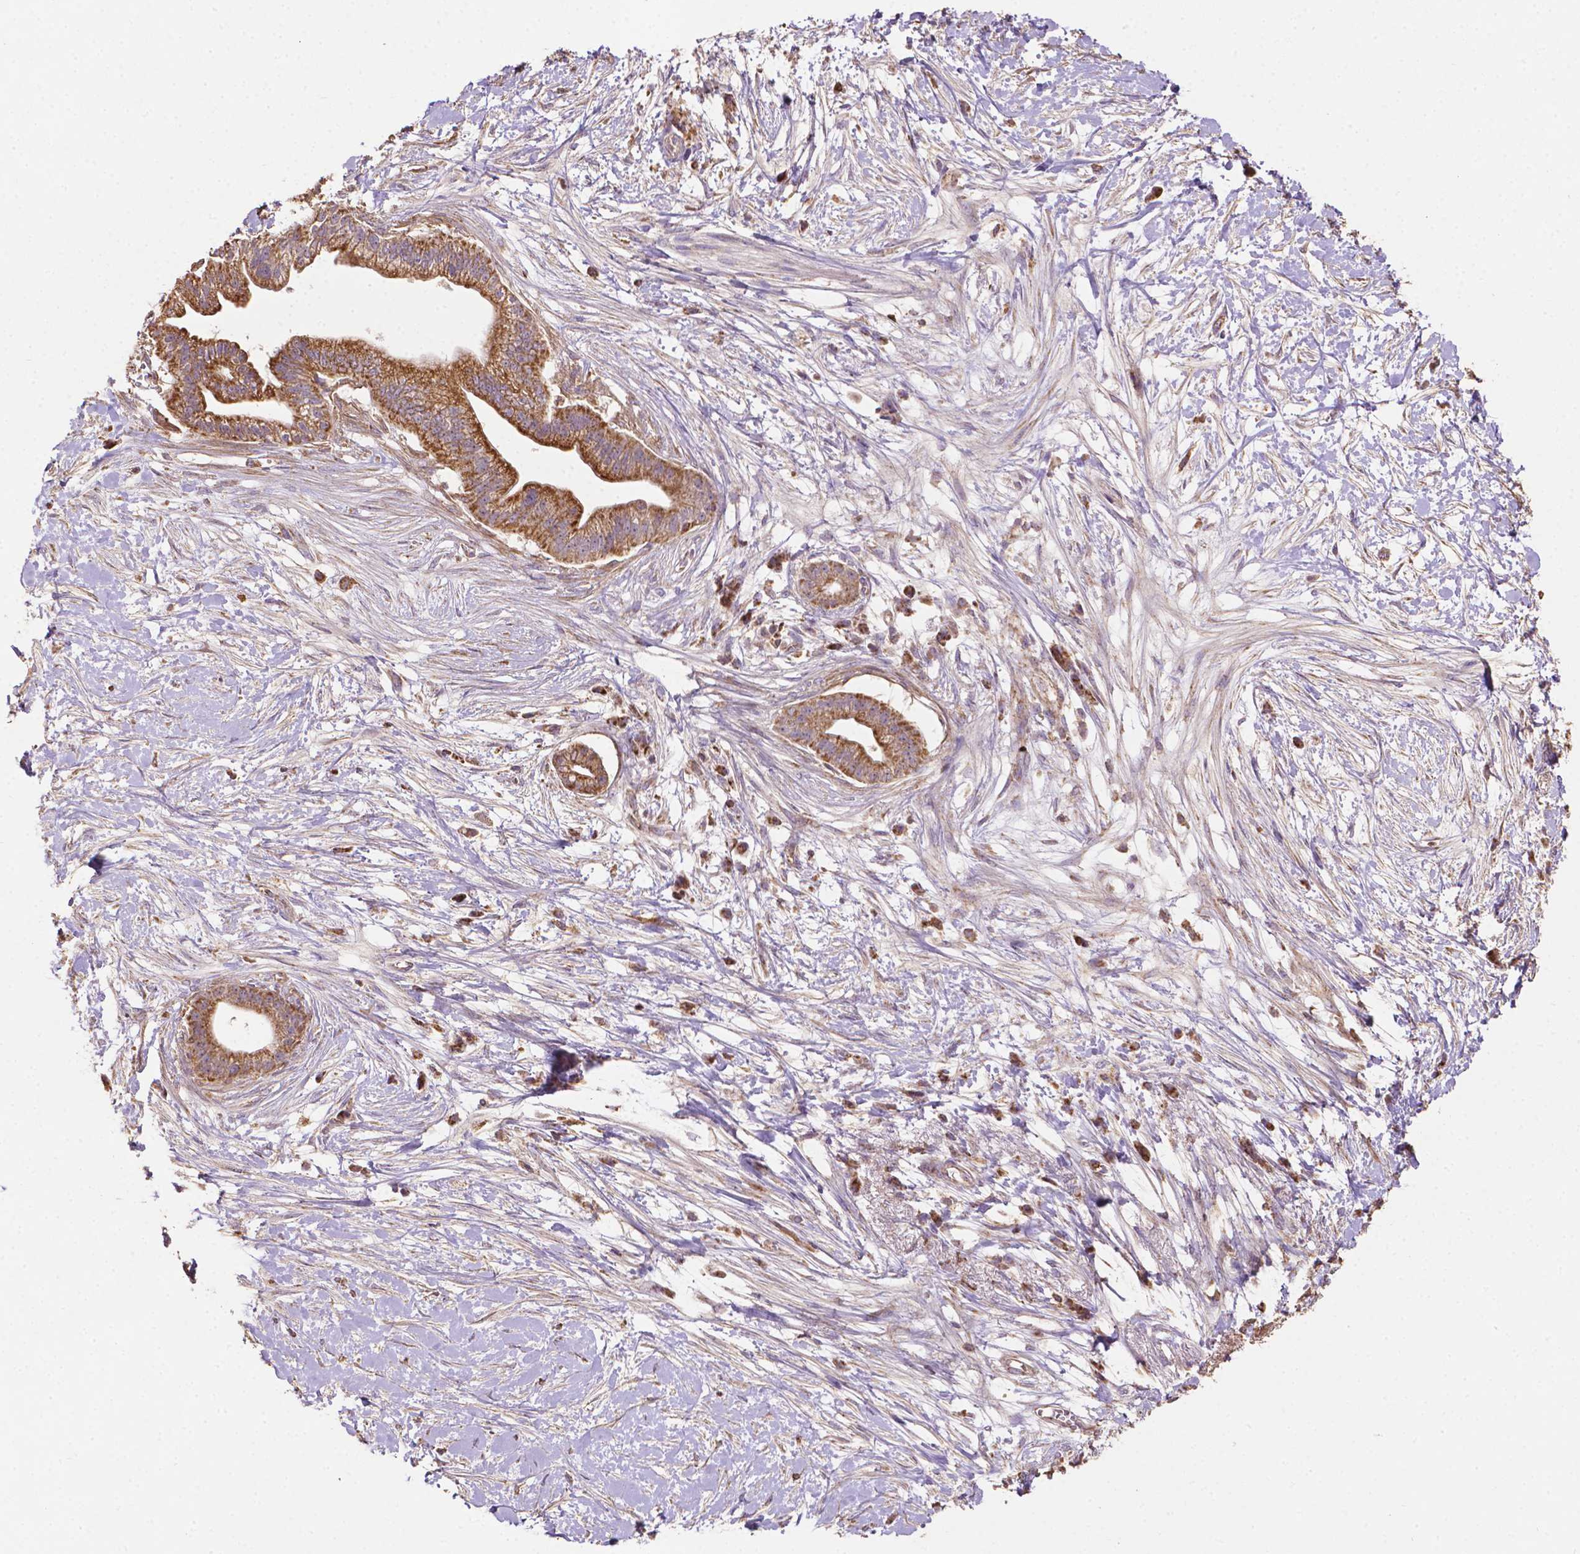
{"staining": {"intensity": "moderate", "quantity": ">75%", "location": "cytoplasmic/membranous"}, "tissue": "pancreatic cancer", "cell_type": "Tumor cells", "image_type": "cancer", "snomed": [{"axis": "morphology", "description": "Normal tissue, NOS"}, {"axis": "morphology", "description": "Adenocarcinoma, NOS"}, {"axis": "topography", "description": "Lymph node"}, {"axis": "topography", "description": "Pancreas"}], "caption": "Protein analysis of adenocarcinoma (pancreatic) tissue exhibits moderate cytoplasmic/membranous expression in approximately >75% of tumor cells.", "gene": "LRR1", "patient": {"sex": "female", "age": 58}}